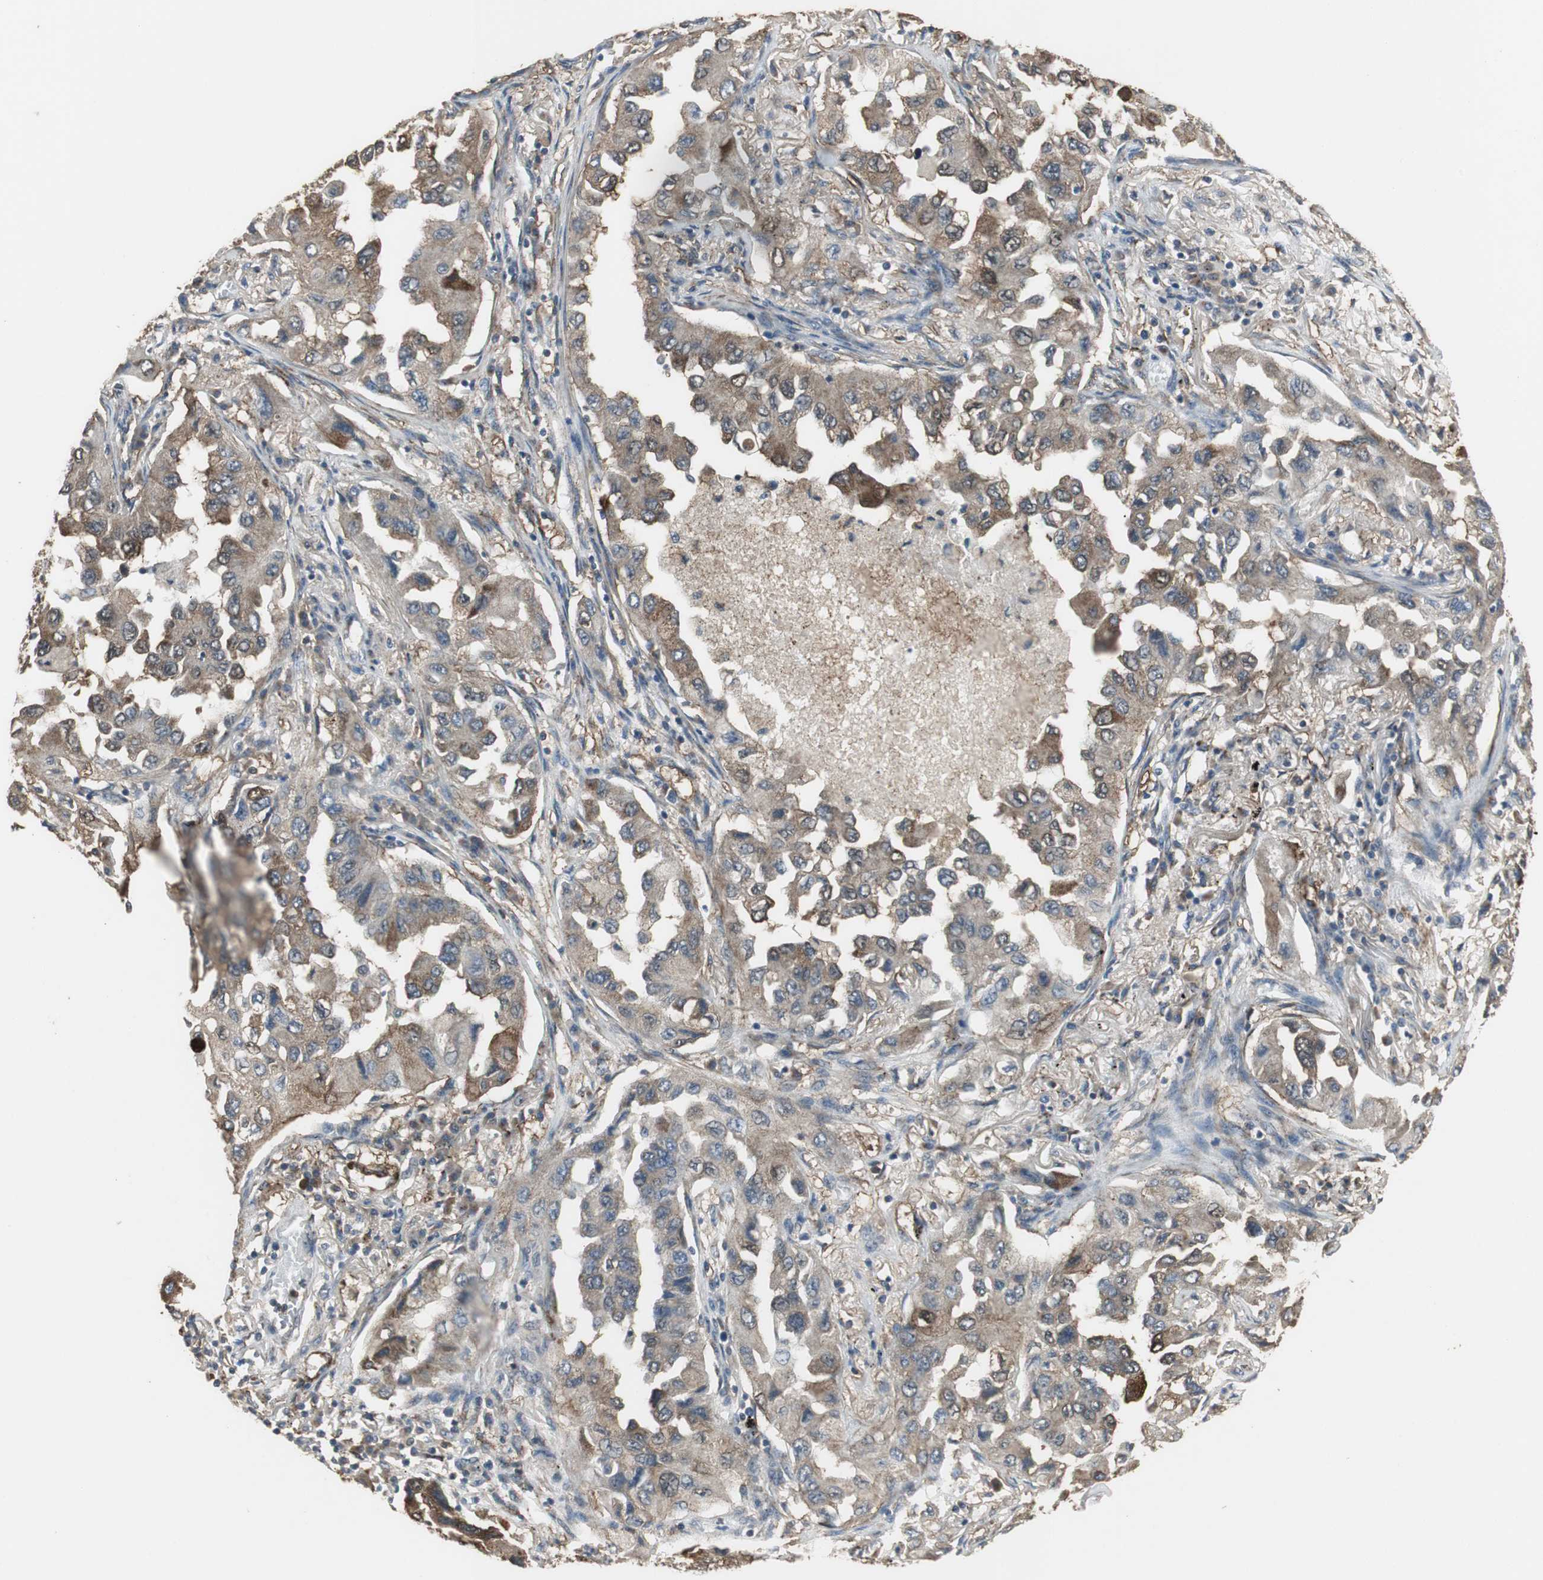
{"staining": {"intensity": "moderate", "quantity": ">75%", "location": "cytoplasmic/membranous"}, "tissue": "lung cancer", "cell_type": "Tumor cells", "image_type": "cancer", "snomed": [{"axis": "morphology", "description": "Adenocarcinoma, NOS"}, {"axis": "topography", "description": "Lung"}], "caption": "Immunohistochemical staining of adenocarcinoma (lung) shows medium levels of moderate cytoplasmic/membranous positivity in approximately >75% of tumor cells.", "gene": "JTB", "patient": {"sex": "female", "age": 65}}